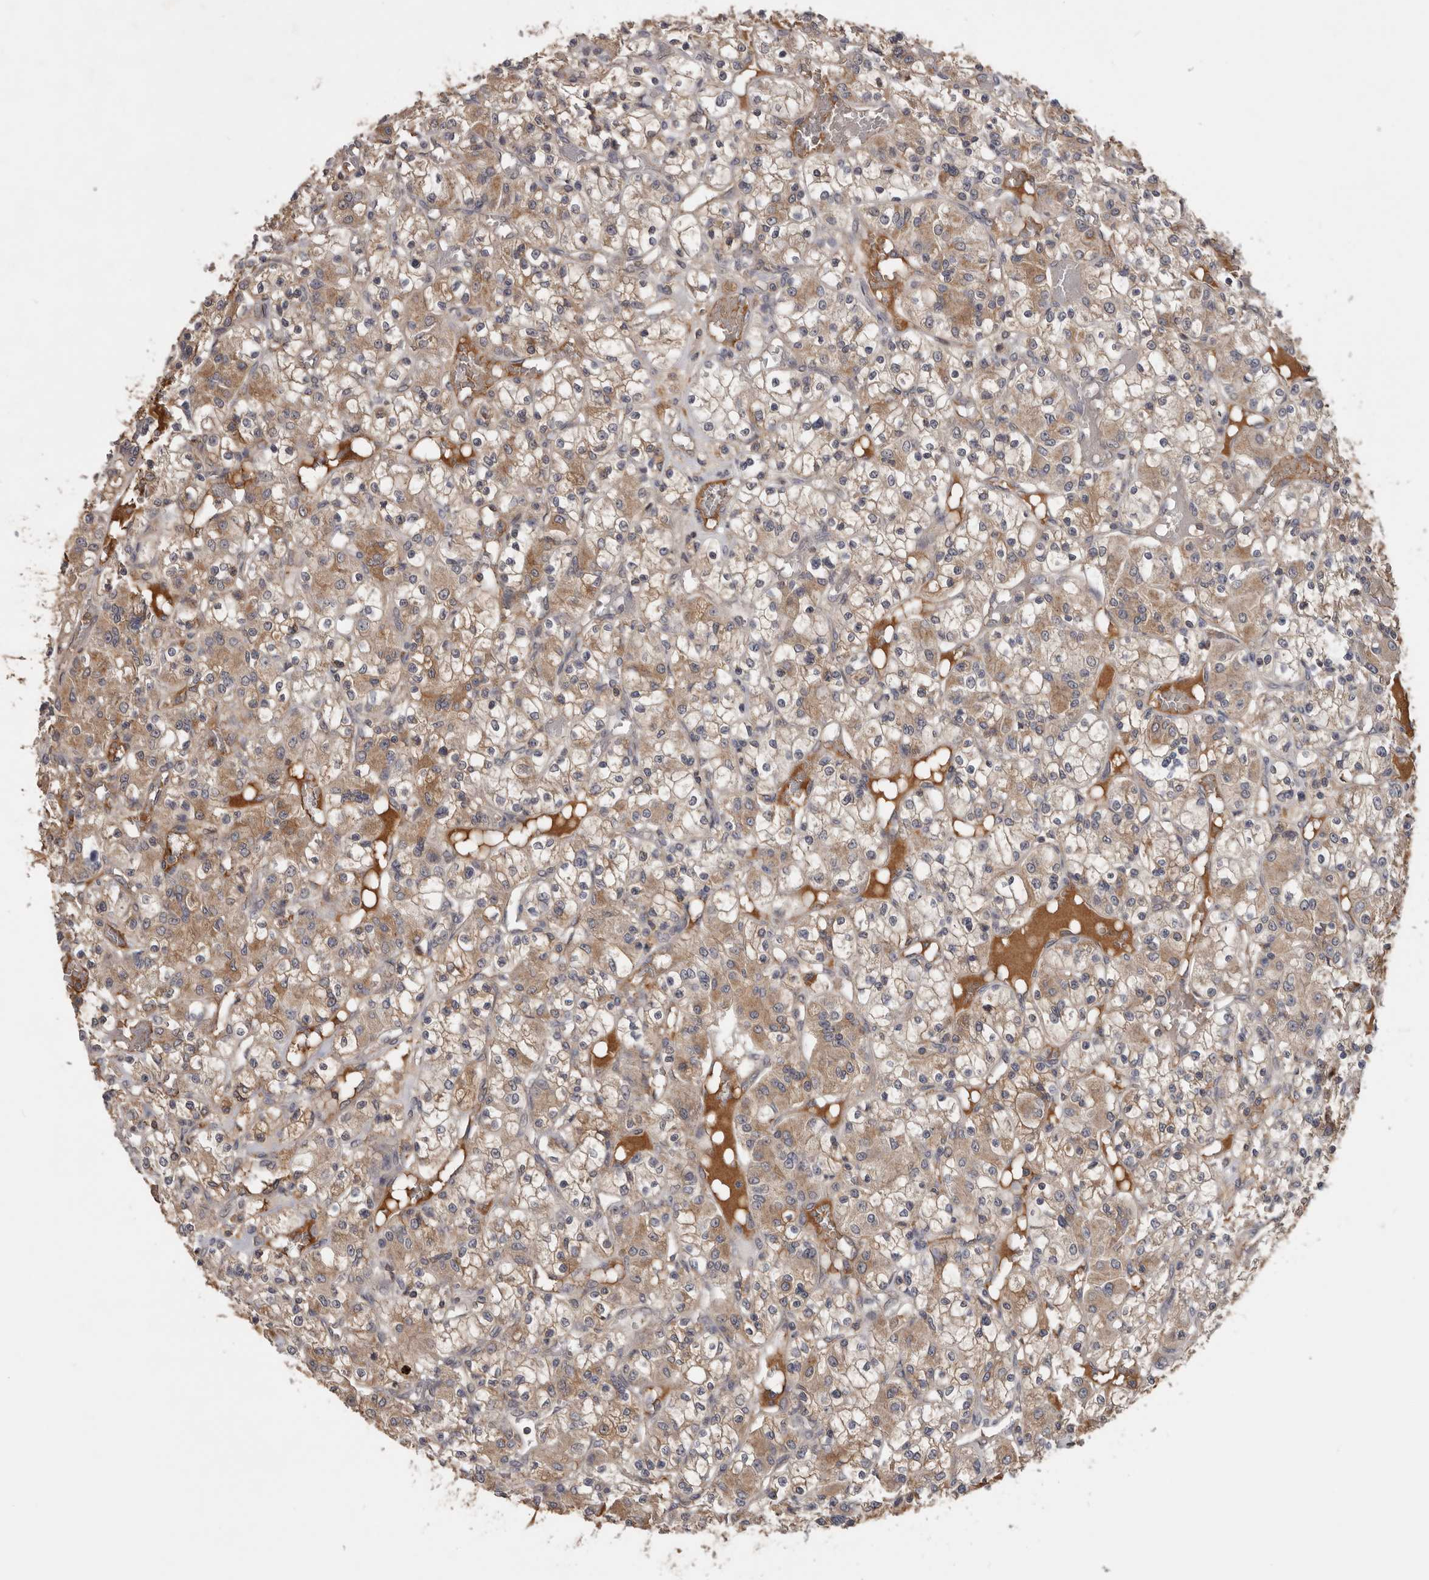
{"staining": {"intensity": "weak", "quantity": ">75%", "location": "cytoplasmic/membranous"}, "tissue": "renal cancer", "cell_type": "Tumor cells", "image_type": "cancer", "snomed": [{"axis": "morphology", "description": "Adenocarcinoma, NOS"}, {"axis": "topography", "description": "Kidney"}], "caption": "The micrograph demonstrates staining of adenocarcinoma (renal), revealing weak cytoplasmic/membranous protein expression (brown color) within tumor cells.", "gene": "NMUR1", "patient": {"sex": "female", "age": 59}}